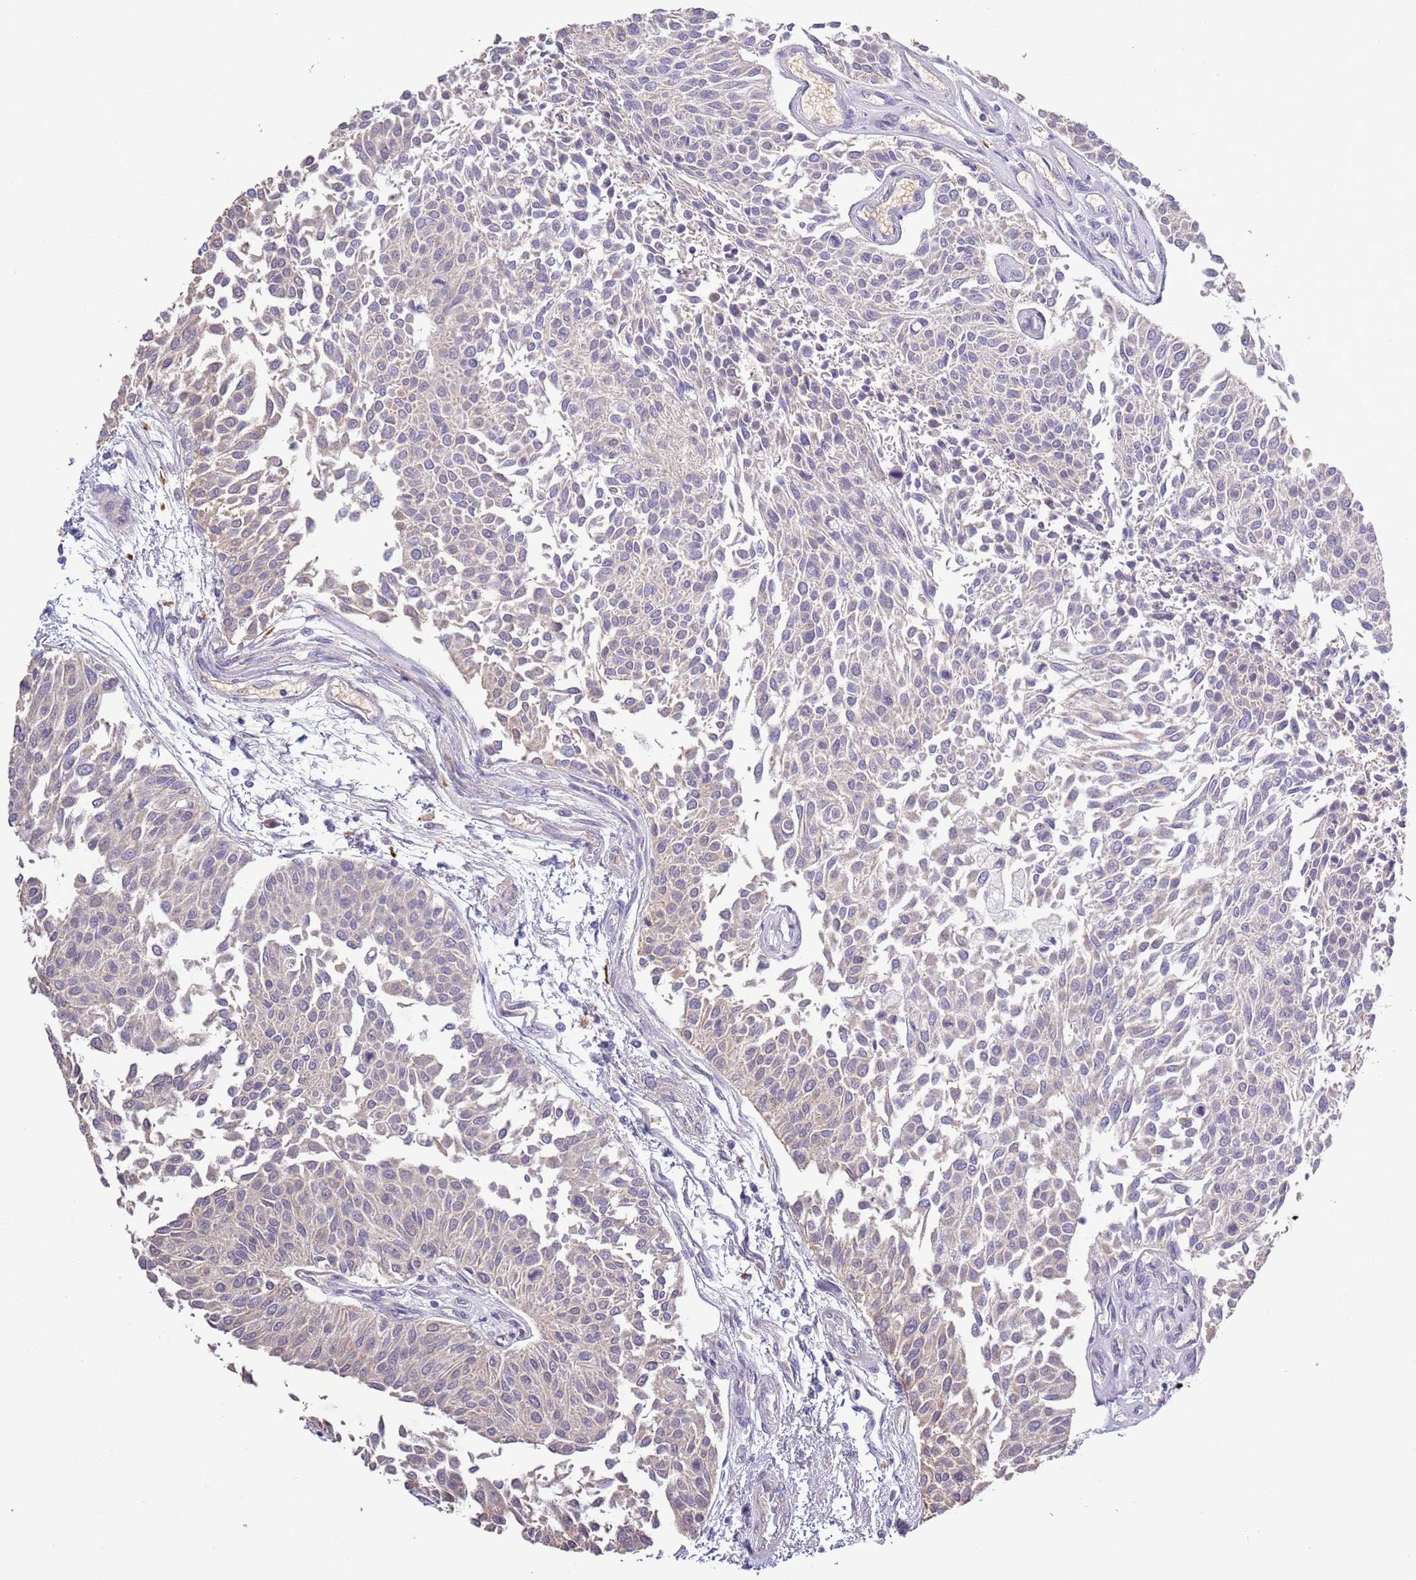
{"staining": {"intensity": "negative", "quantity": "none", "location": "none"}, "tissue": "urothelial cancer", "cell_type": "Tumor cells", "image_type": "cancer", "snomed": [{"axis": "morphology", "description": "Urothelial carcinoma, NOS"}, {"axis": "topography", "description": "Urinary bladder"}], "caption": "Protein analysis of urothelial cancer displays no significant expression in tumor cells. The staining is performed using DAB (3,3'-diaminobenzidine) brown chromogen with nuclei counter-stained in using hematoxylin.", "gene": "LIPJ", "patient": {"sex": "male", "age": 55}}